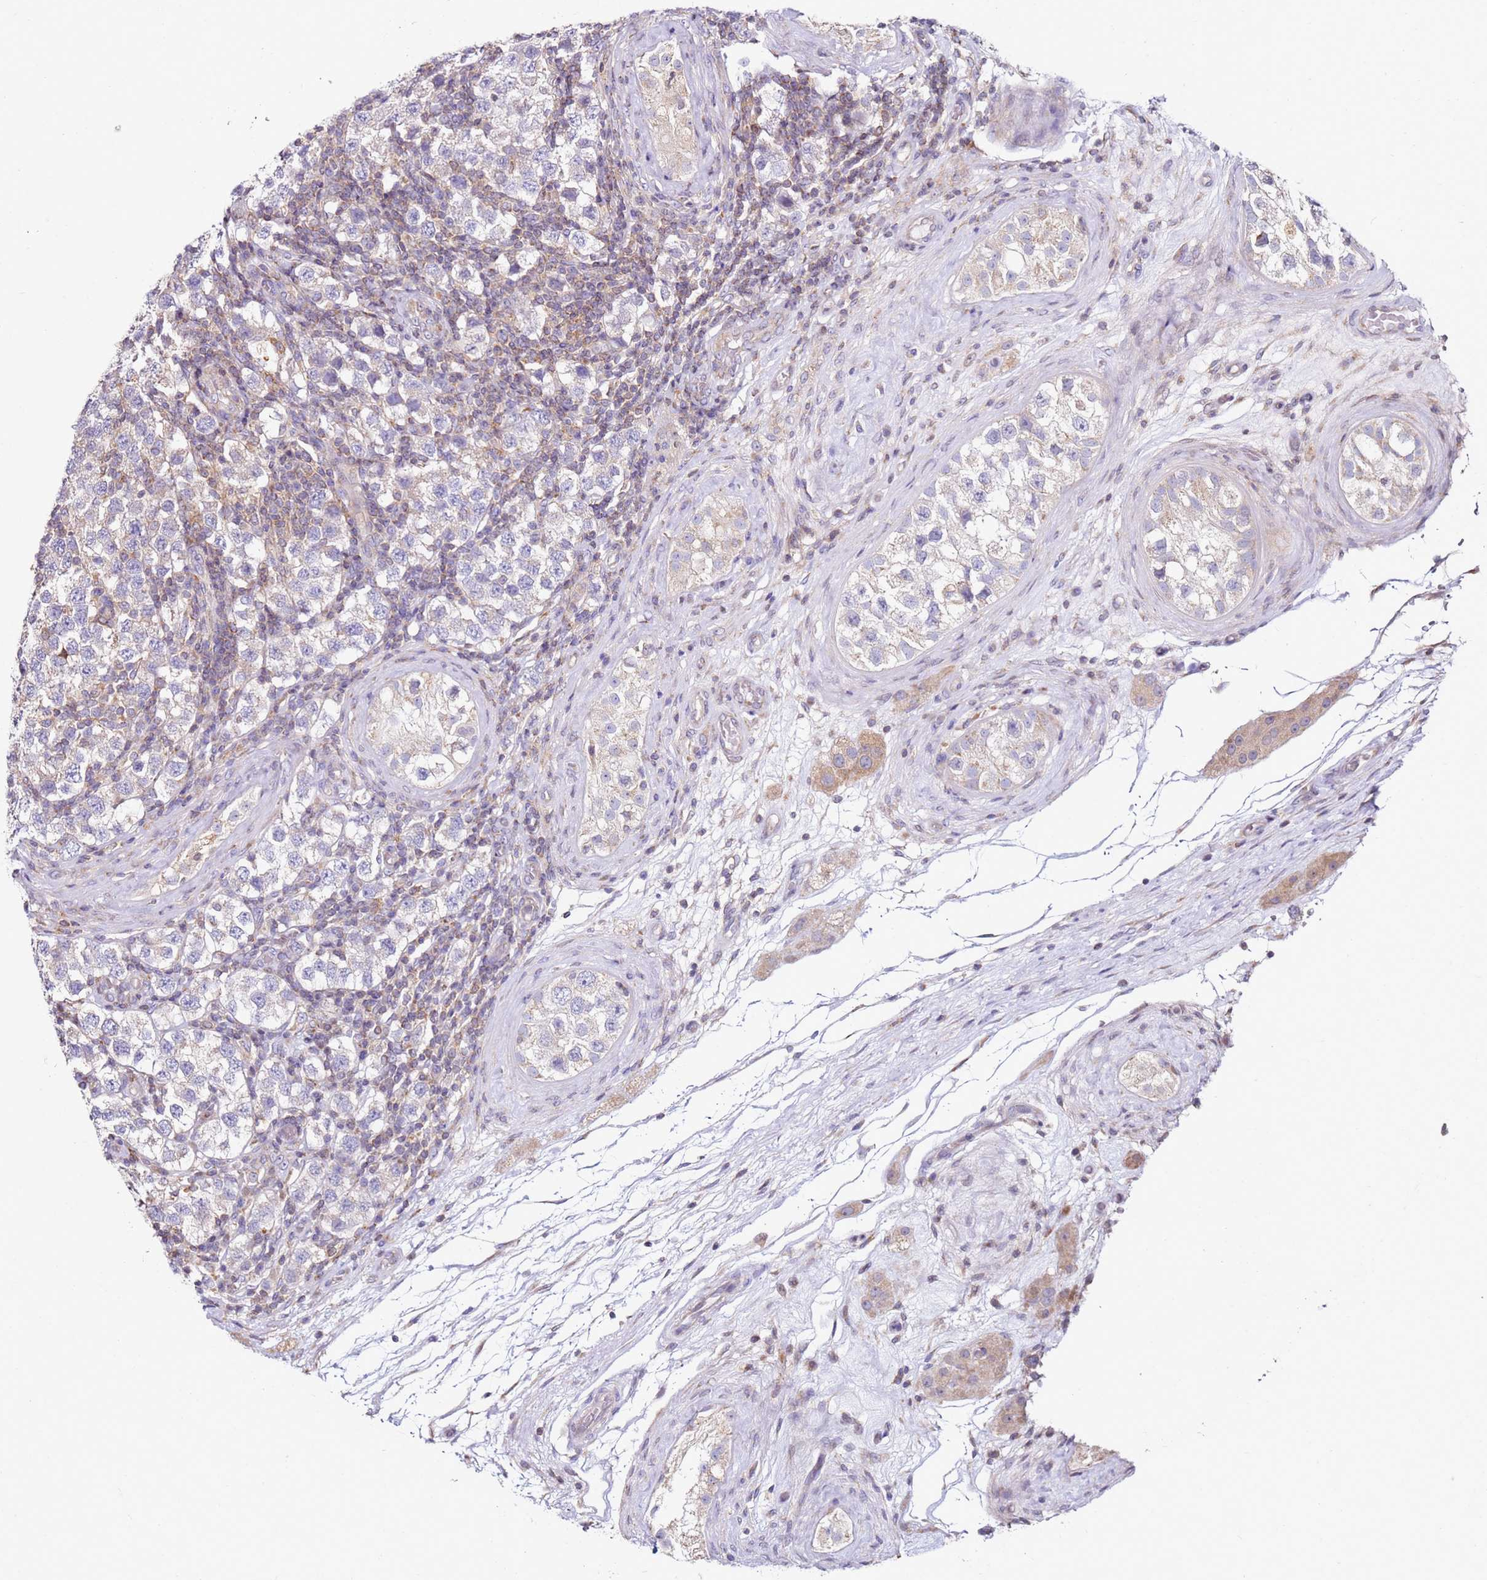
{"staining": {"intensity": "negative", "quantity": "none", "location": "none"}, "tissue": "testis cancer", "cell_type": "Tumor cells", "image_type": "cancer", "snomed": [{"axis": "morphology", "description": "Seminoma, NOS"}, {"axis": "topography", "description": "Testis"}], "caption": "There is no significant expression in tumor cells of seminoma (testis).", "gene": "CNOT9", "patient": {"sex": "male", "age": 34}}